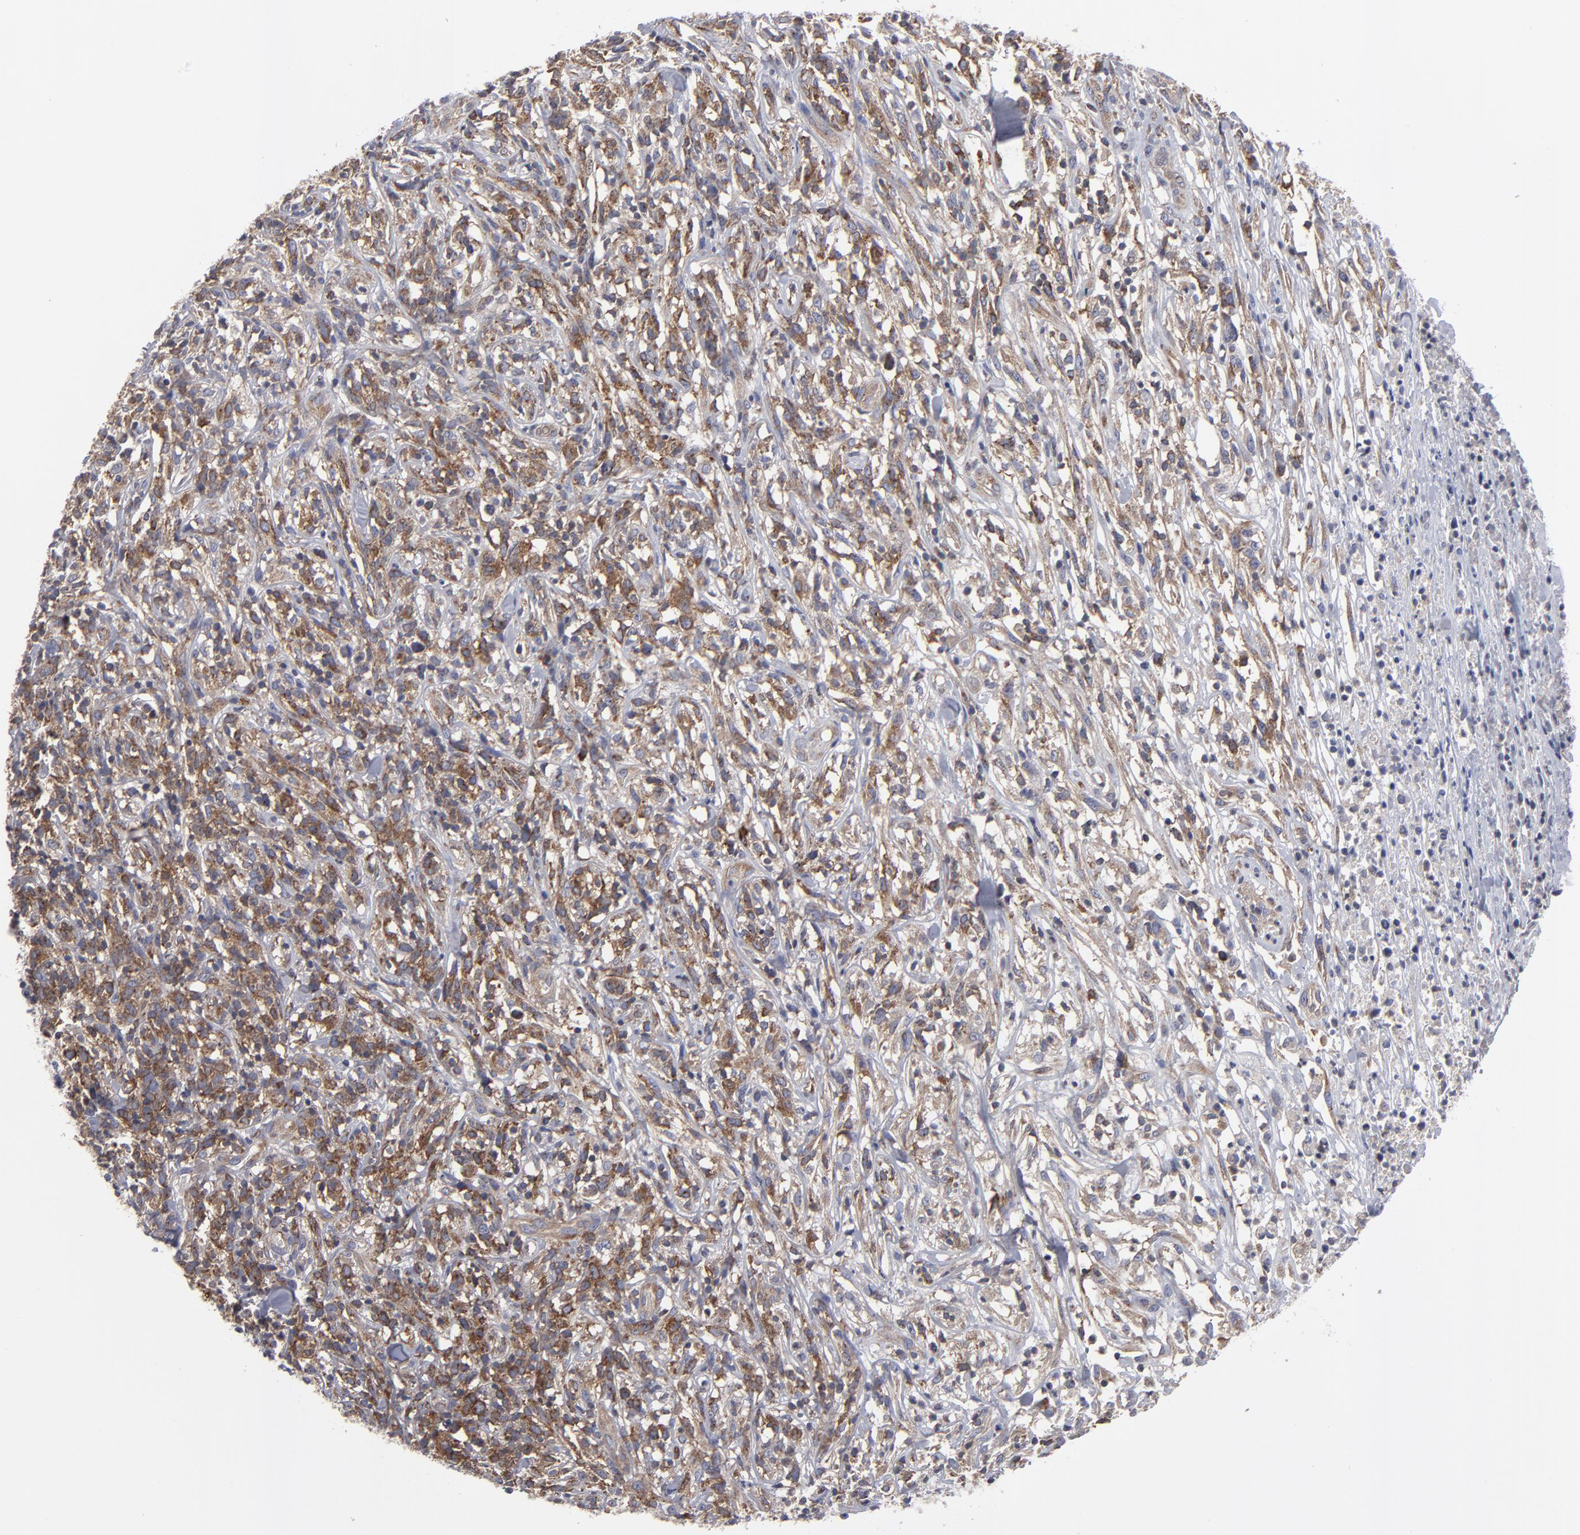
{"staining": {"intensity": "moderate", "quantity": "25%-75%", "location": "cytoplasmic/membranous"}, "tissue": "lymphoma", "cell_type": "Tumor cells", "image_type": "cancer", "snomed": [{"axis": "morphology", "description": "Malignant lymphoma, non-Hodgkin's type, High grade"}, {"axis": "topography", "description": "Lymph node"}], "caption": "Malignant lymphoma, non-Hodgkin's type (high-grade) stained with a protein marker exhibits moderate staining in tumor cells.", "gene": "CEP97", "patient": {"sex": "female", "age": 73}}